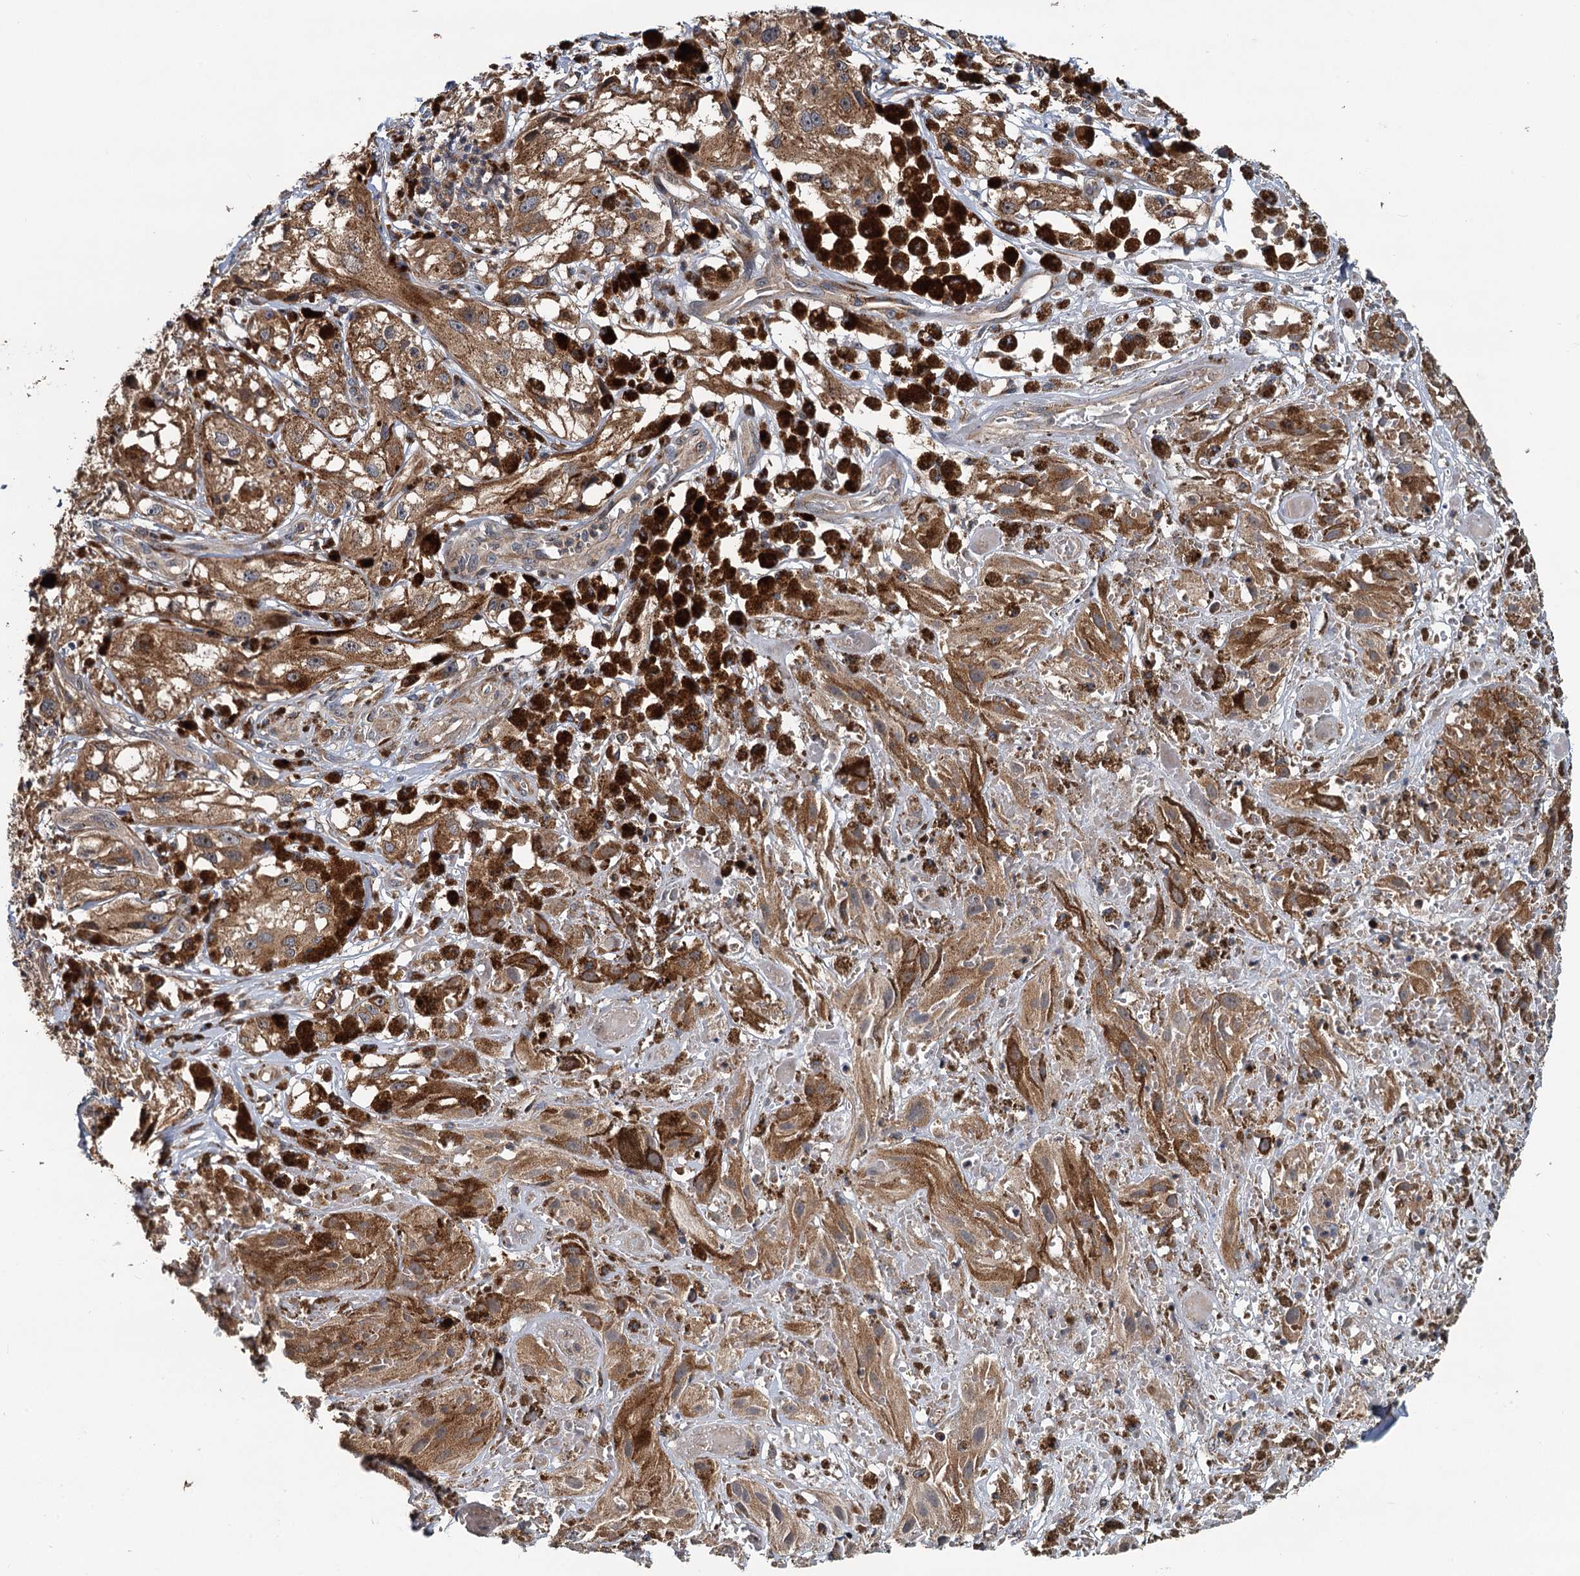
{"staining": {"intensity": "moderate", "quantity": ">75%", "location": "cytoplasmic/membranous"}, "tissue": "melanoma", "cell_type": "Tumor cells", "image_type": "cancer", "snomed": [{"axis": "morphology", "description": "Malignant melanoma, NOS"}, {"axis": "topography", "description": "Skin"}], "caption": "A brown stain labels moderate cytoplasmic/membranous staining of a protein in malignant melanoma tumor cells. The protein is shown in brown color, while the nuclei are stained blue.", "gene": "LRRK2", "patient": {"sex": "male", "age": 88}}